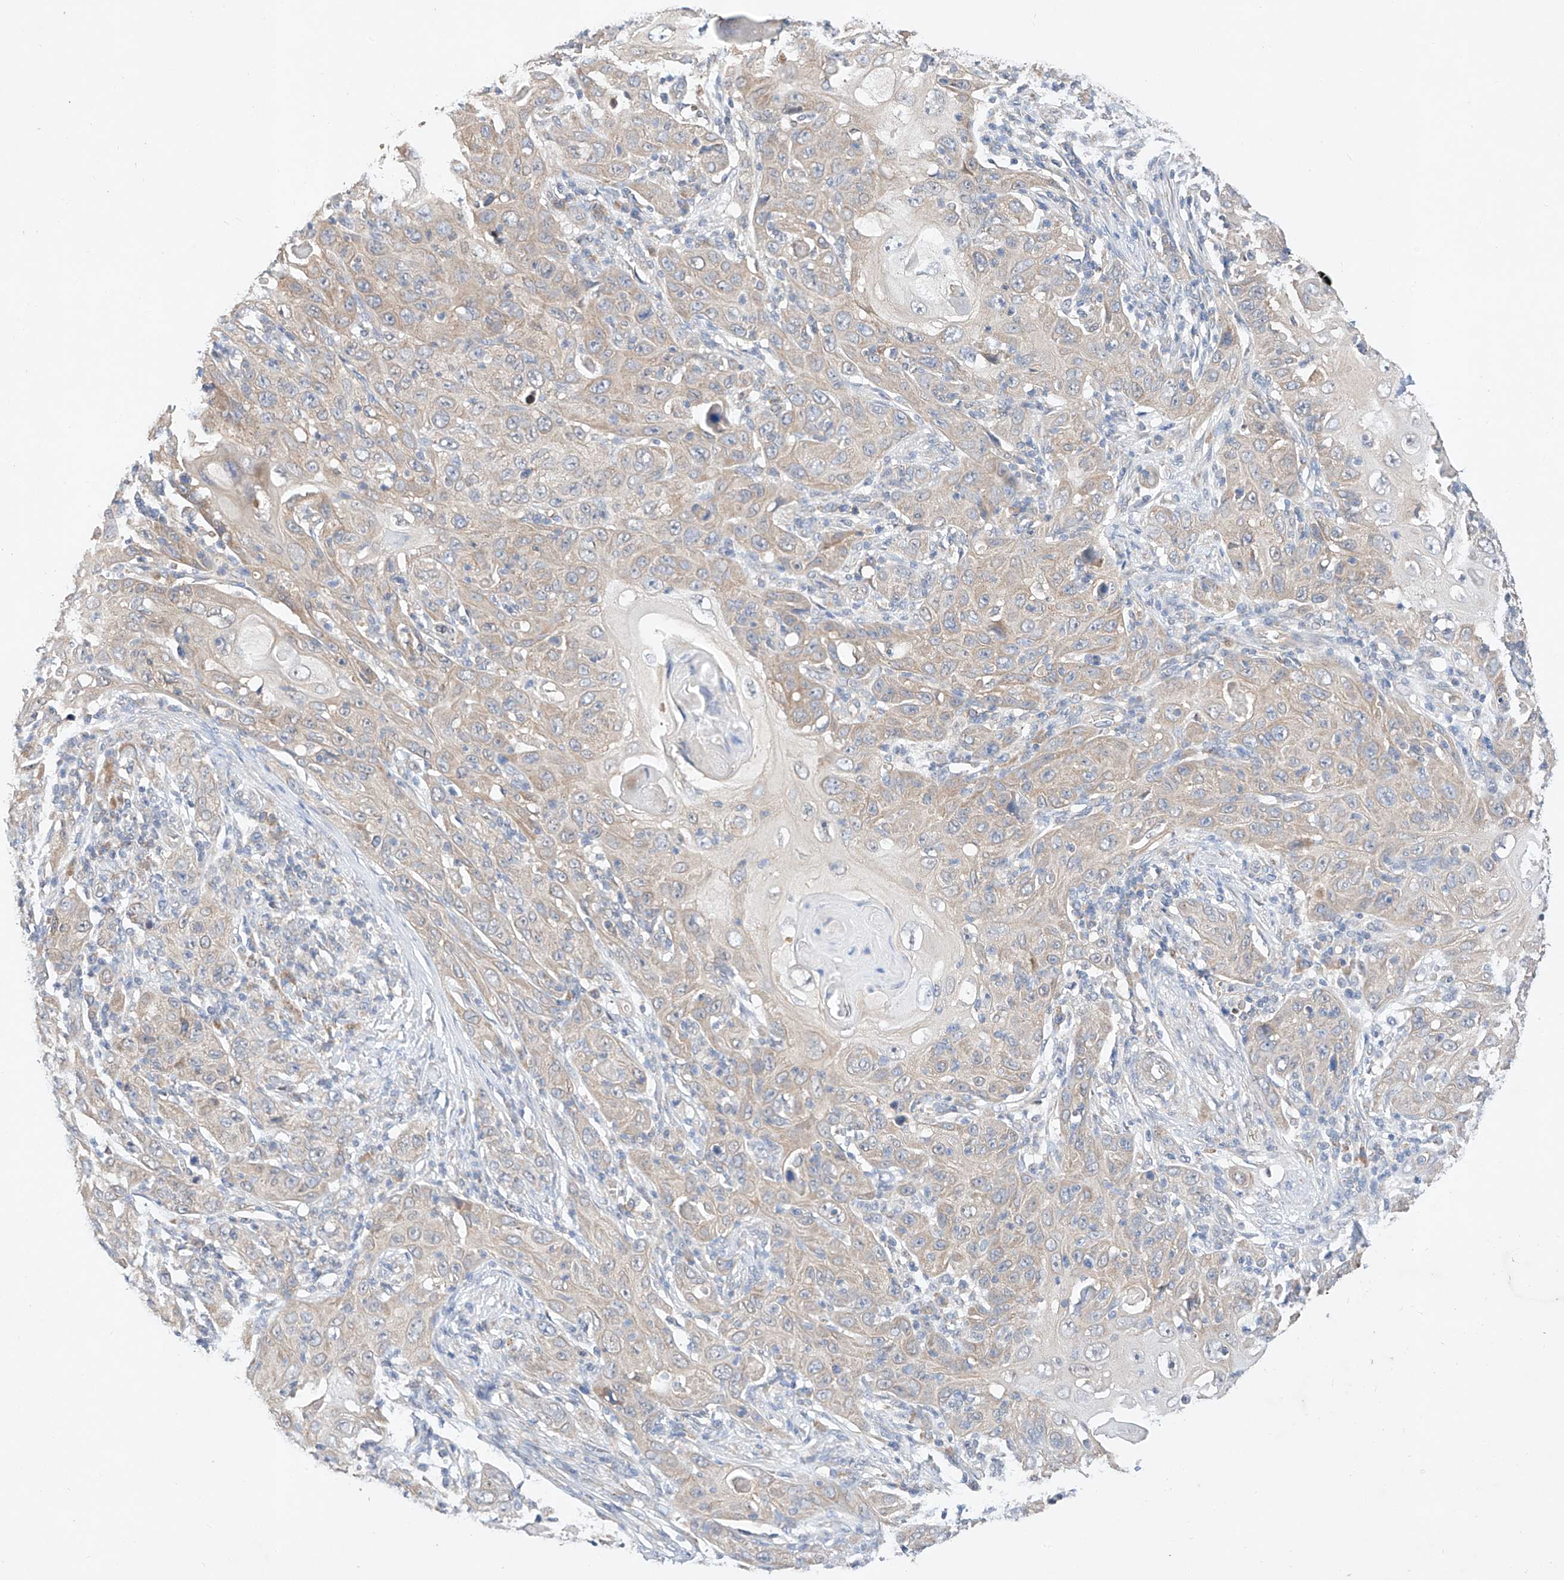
{"staining": {"intensity": "weak", "quantity": ">75%", "location": "cytoplasmic/membranous"}, "tissue": "skin cancer", "cell_type": "Tumor cells", "image_type": "cancer", "snomed": [{"axis": "morphology", "description": "Squamous cell carcinoma, NOS"}, {"axis": "topography", "description": "Skin"}], "caption": "This histopathology image exhibits IHC staining of skin cancer (squamous cell carcinoma), with low weak cytoplasmic/membranous positivity in about >75% of tumor cells.", "gene": "C6orf118", "patient": {"sex": "female", "age": 88}}